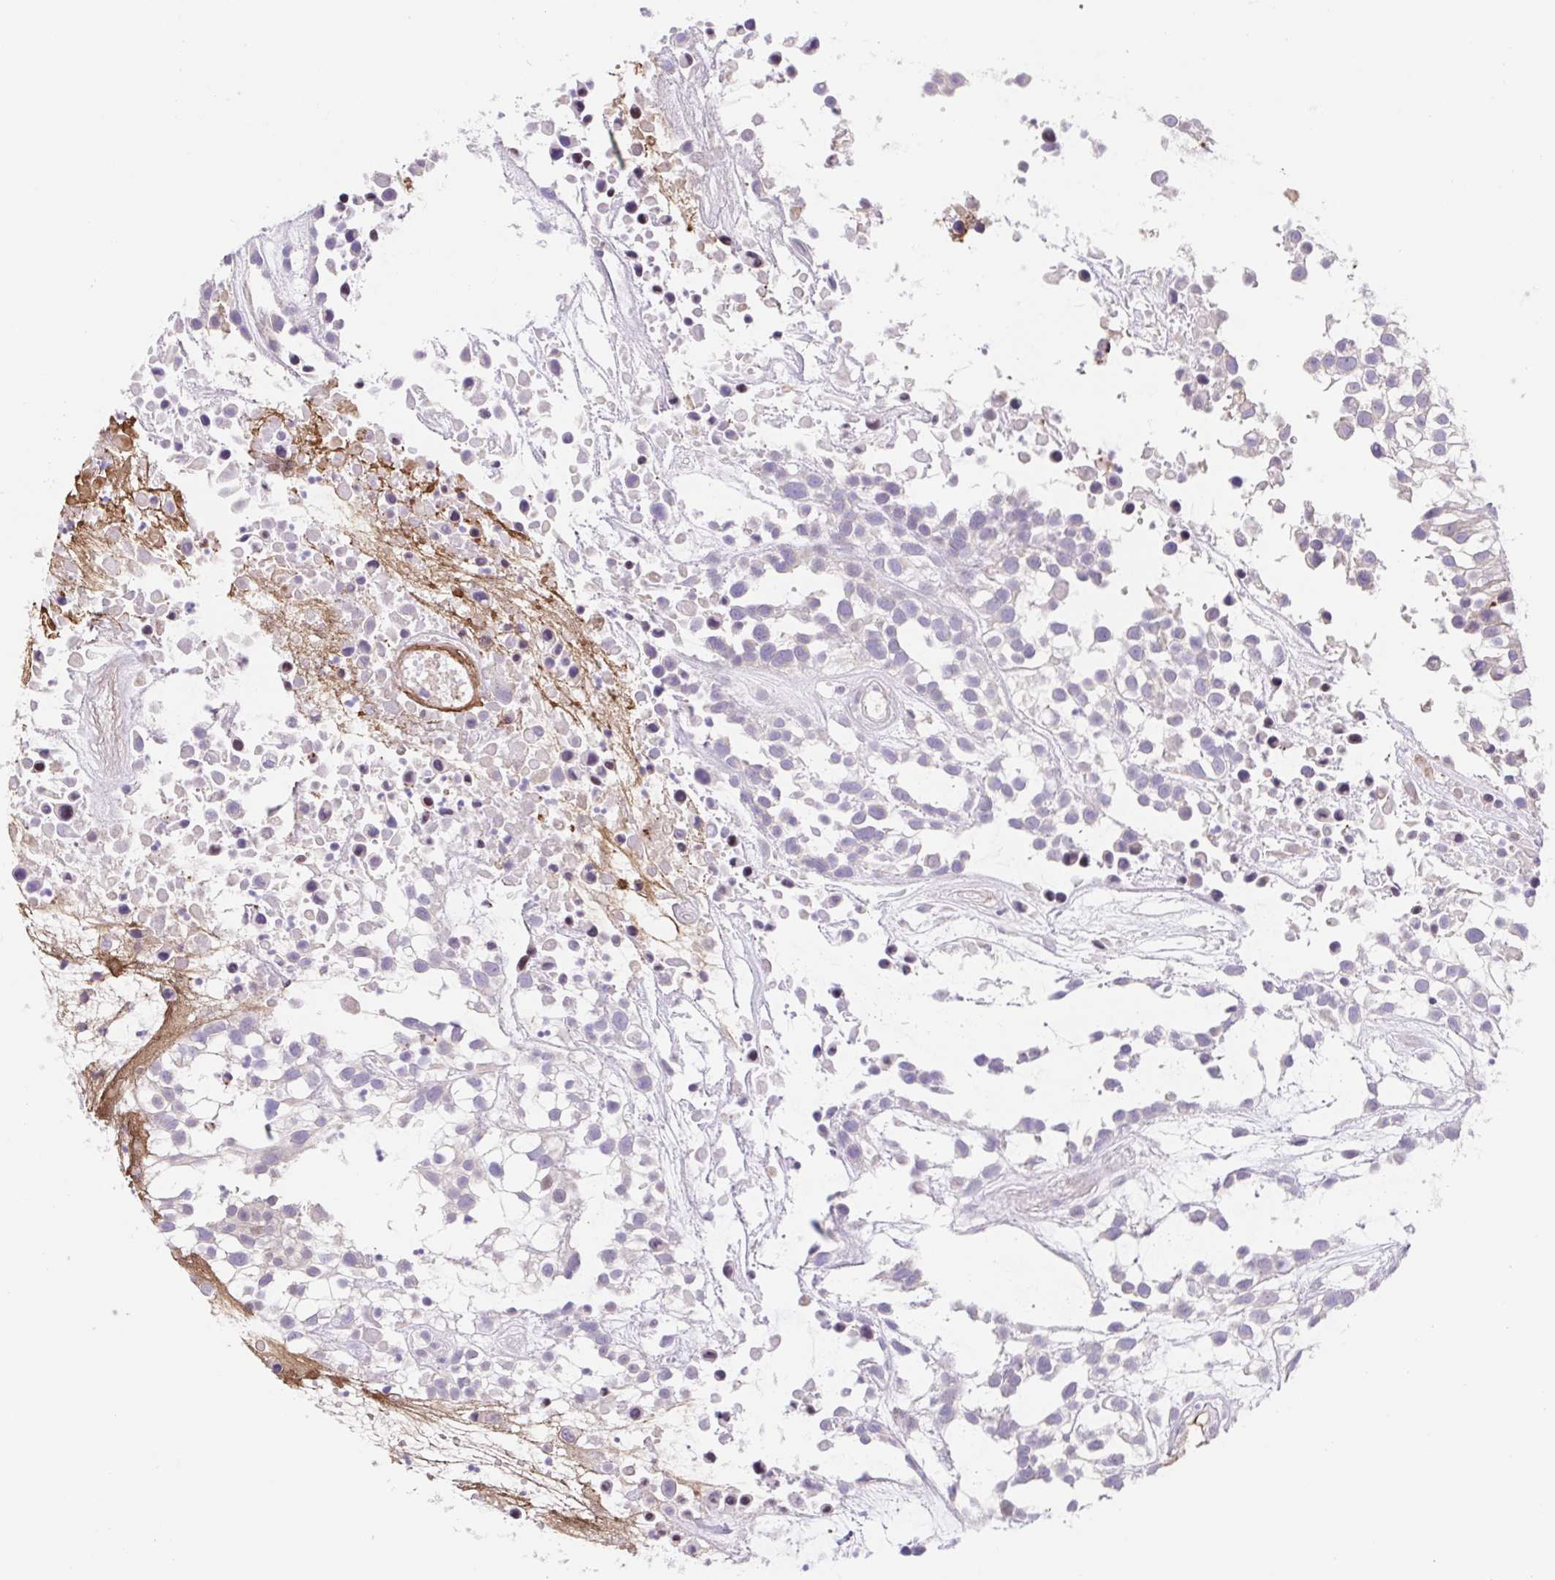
{"staining": {"intensity": "negative", "quantity": "none", "location": "none"}, "tissue": "urothelial cancer", "cell_type": "Tumor cells", "image_type": "cancer", "snomed": [{"axis": "morphology", "description": "Urothelial carcinoma, High grade"}, {"axis": "topography", "description": "Urinary bladder"}], "caption": "A histopathology image of high-grade urothelial carcinoma stained for a protein reveals no brown staining in tumor cells.", "gene": "TPRG1", "patient": {"sex": "male", "age": 56}}